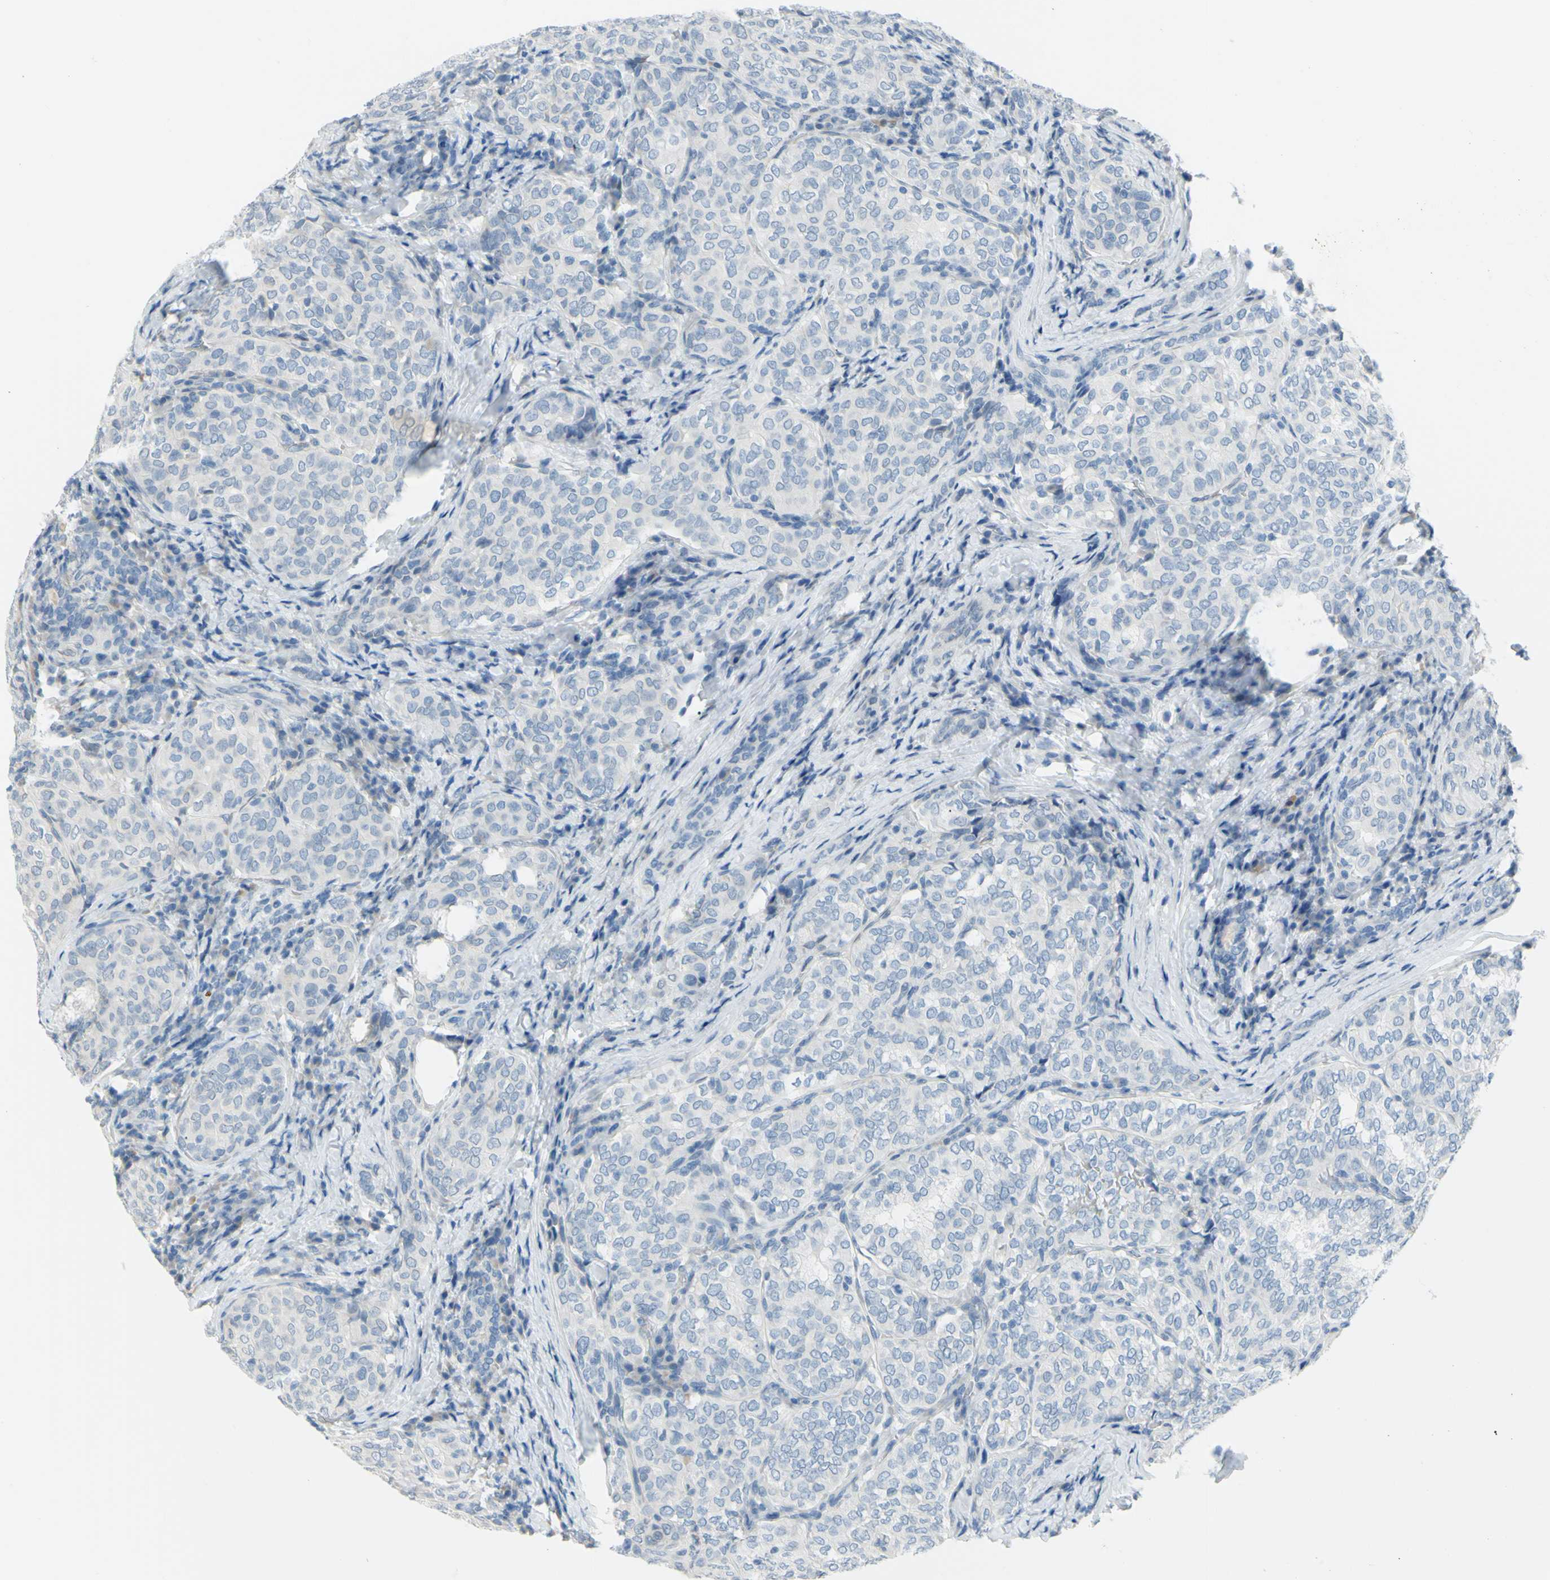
{"staining": {"intensity": "negative", "quantity": "none", "location": "none"}, "tissue": "thyroid cancer", "cell_type": "Tumor cells", "image_type": "cancer", "snomed": [{"axis": "morphology", "description": "Normal tissue, NOS"}, {"axis": "morphology", "description": "Papillary adenocarcinoma, NOS"}, {"axis": "topography", "description": "Thyroid gland"}], "caption": "Immunohistochemistry image of neoplastic tissue: human papillary adenocarcinoma (thyroid) stained with DAB exhibits no significant protein staining in tumor cells.", "gene": "DCT", "patient": {"sex": "female", "age": 30}}